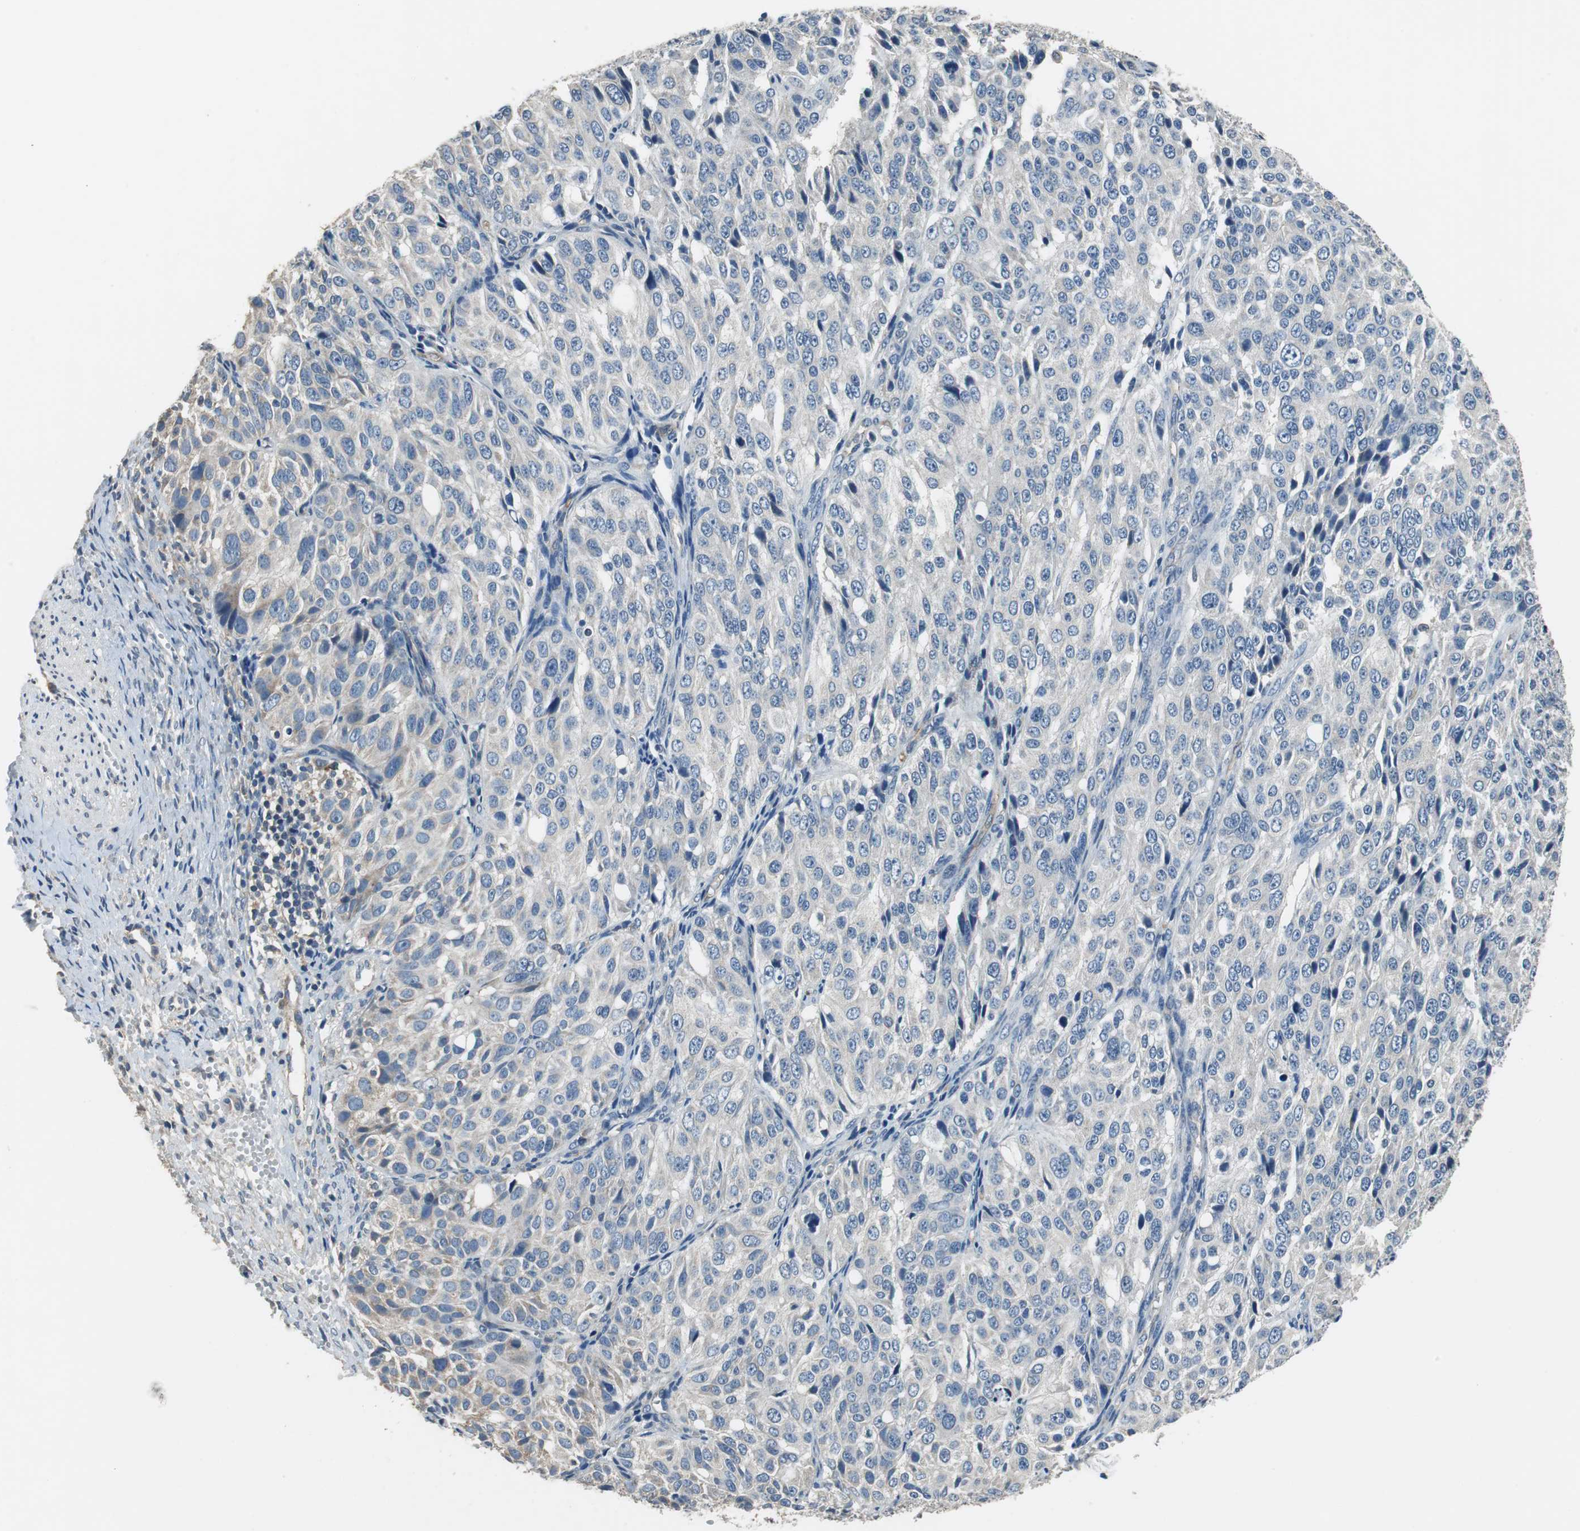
{"staining": {"intensity": "weak", "quantity": "25%-75%", "location": "cytoplasmic/membranous"}, "tissue": "ovarian cancer", "cell_type": "Tumor cells", "image_type": "cancer", "snomed": [{"axis": "morphology", "description": "Carcinoma, endometroid"}, {"axis": "topography", "description": "Ovary"}], "caption": "DAB immunohistochemical staining of human endometroid carcinoma (ovarian) exhibits weak cytoplasmic/membranous protein staining in about 25%-75% of tumor cells. Nuclei are stained in blue.", "gene": "MTIF2", "patient": {"sex": "female", "age": 51}}